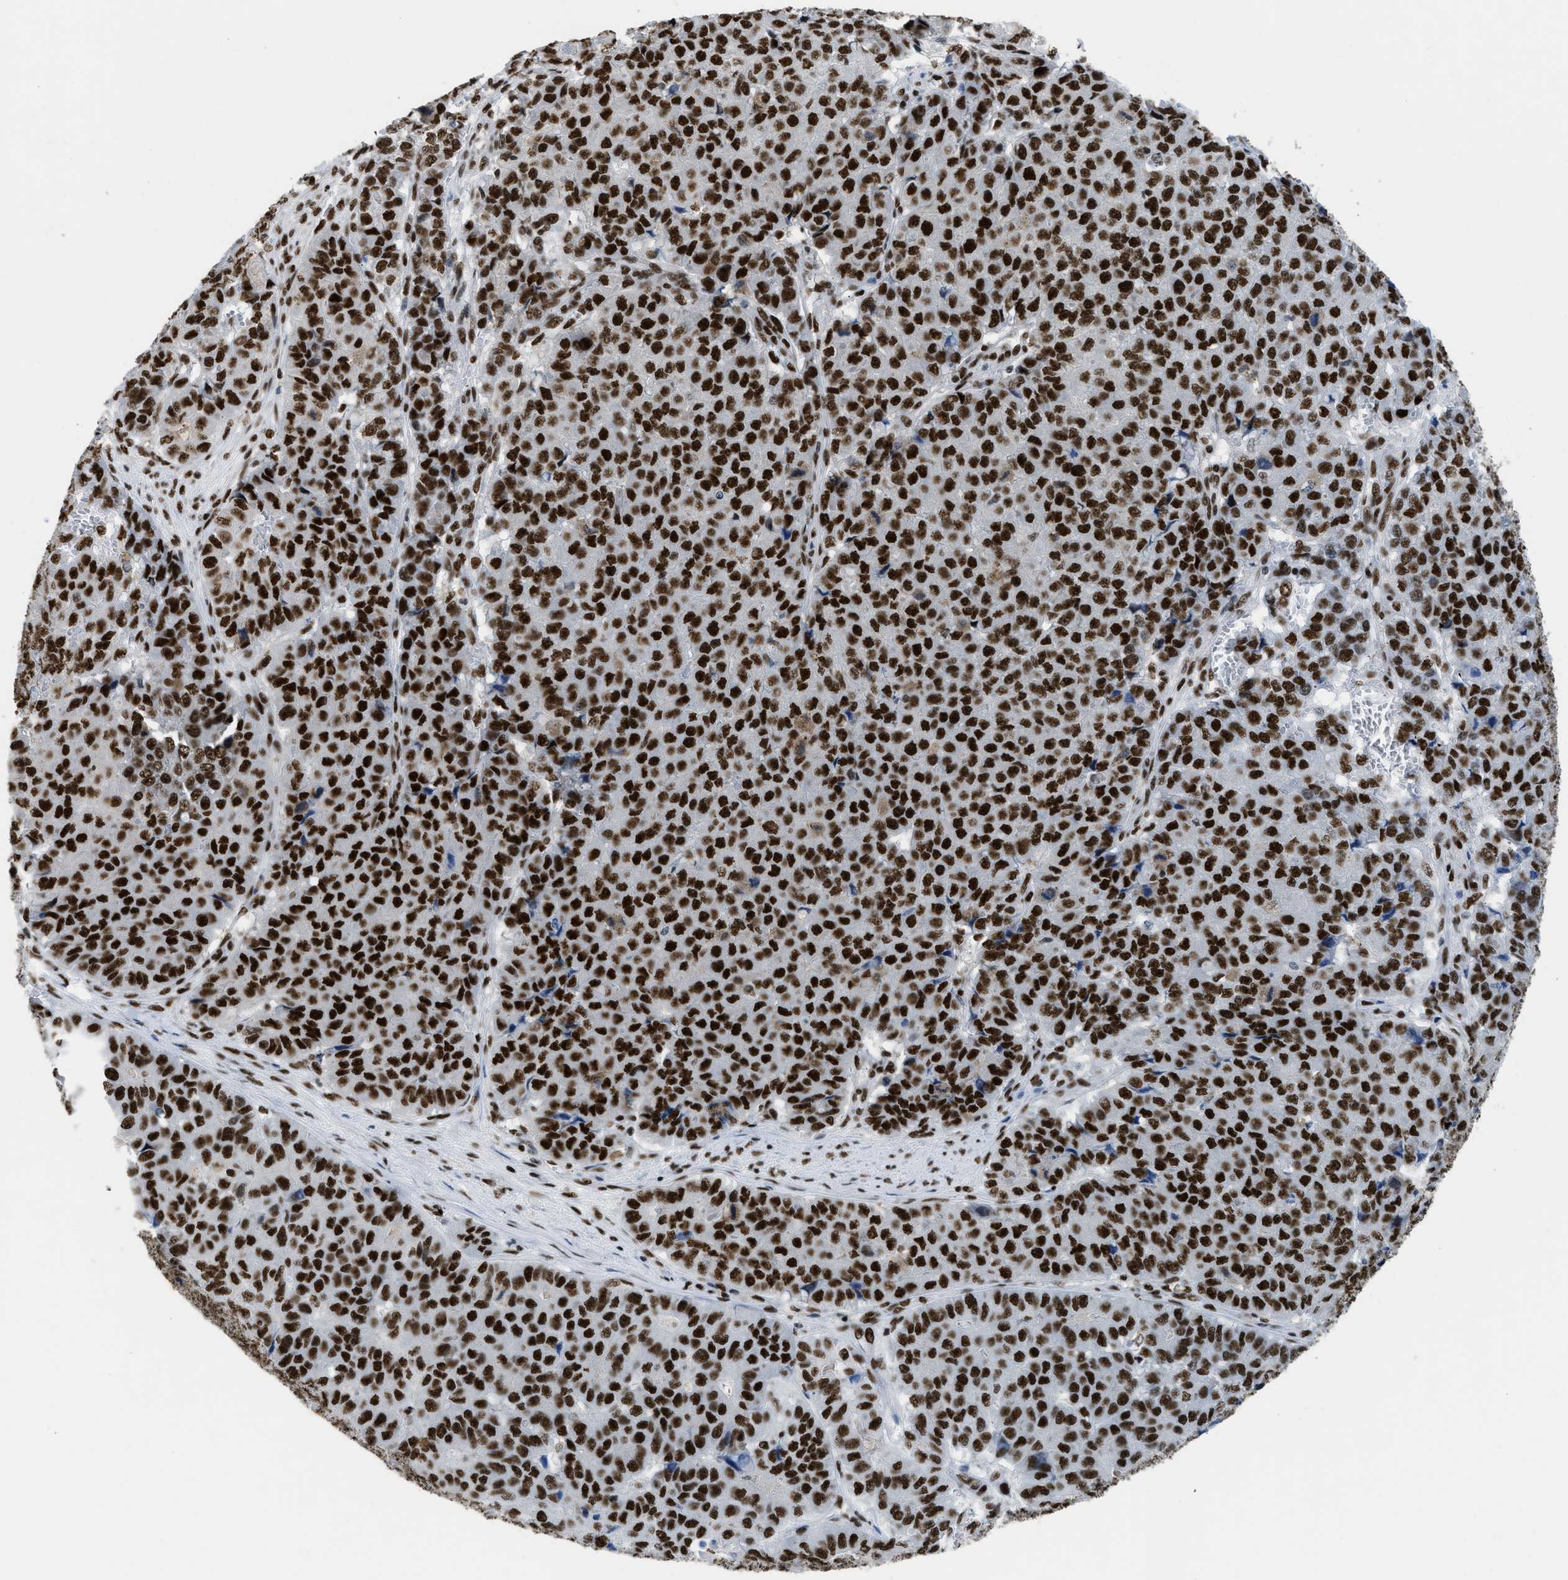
{"staining": {"intensity": "strong", "quantity": ">75%", "location": "nuclear"}, "tissue": "pancreatic cancer", "cell_type": "Tumor cells", "image_type": "cancer", "snomed": [{"axis": "morphology", "description": "Adenocarcinoma, NOS"}, {"axis": "topography", "description": "Pancreas"}], "caption": "Immunohistochemistry of human pancreatic cancer reveals high levels of strong nuclear positivity in approximately >75% of tumor cells.", "gene": "SCAF4", "patient": {"sex": "male", "age": 50}}